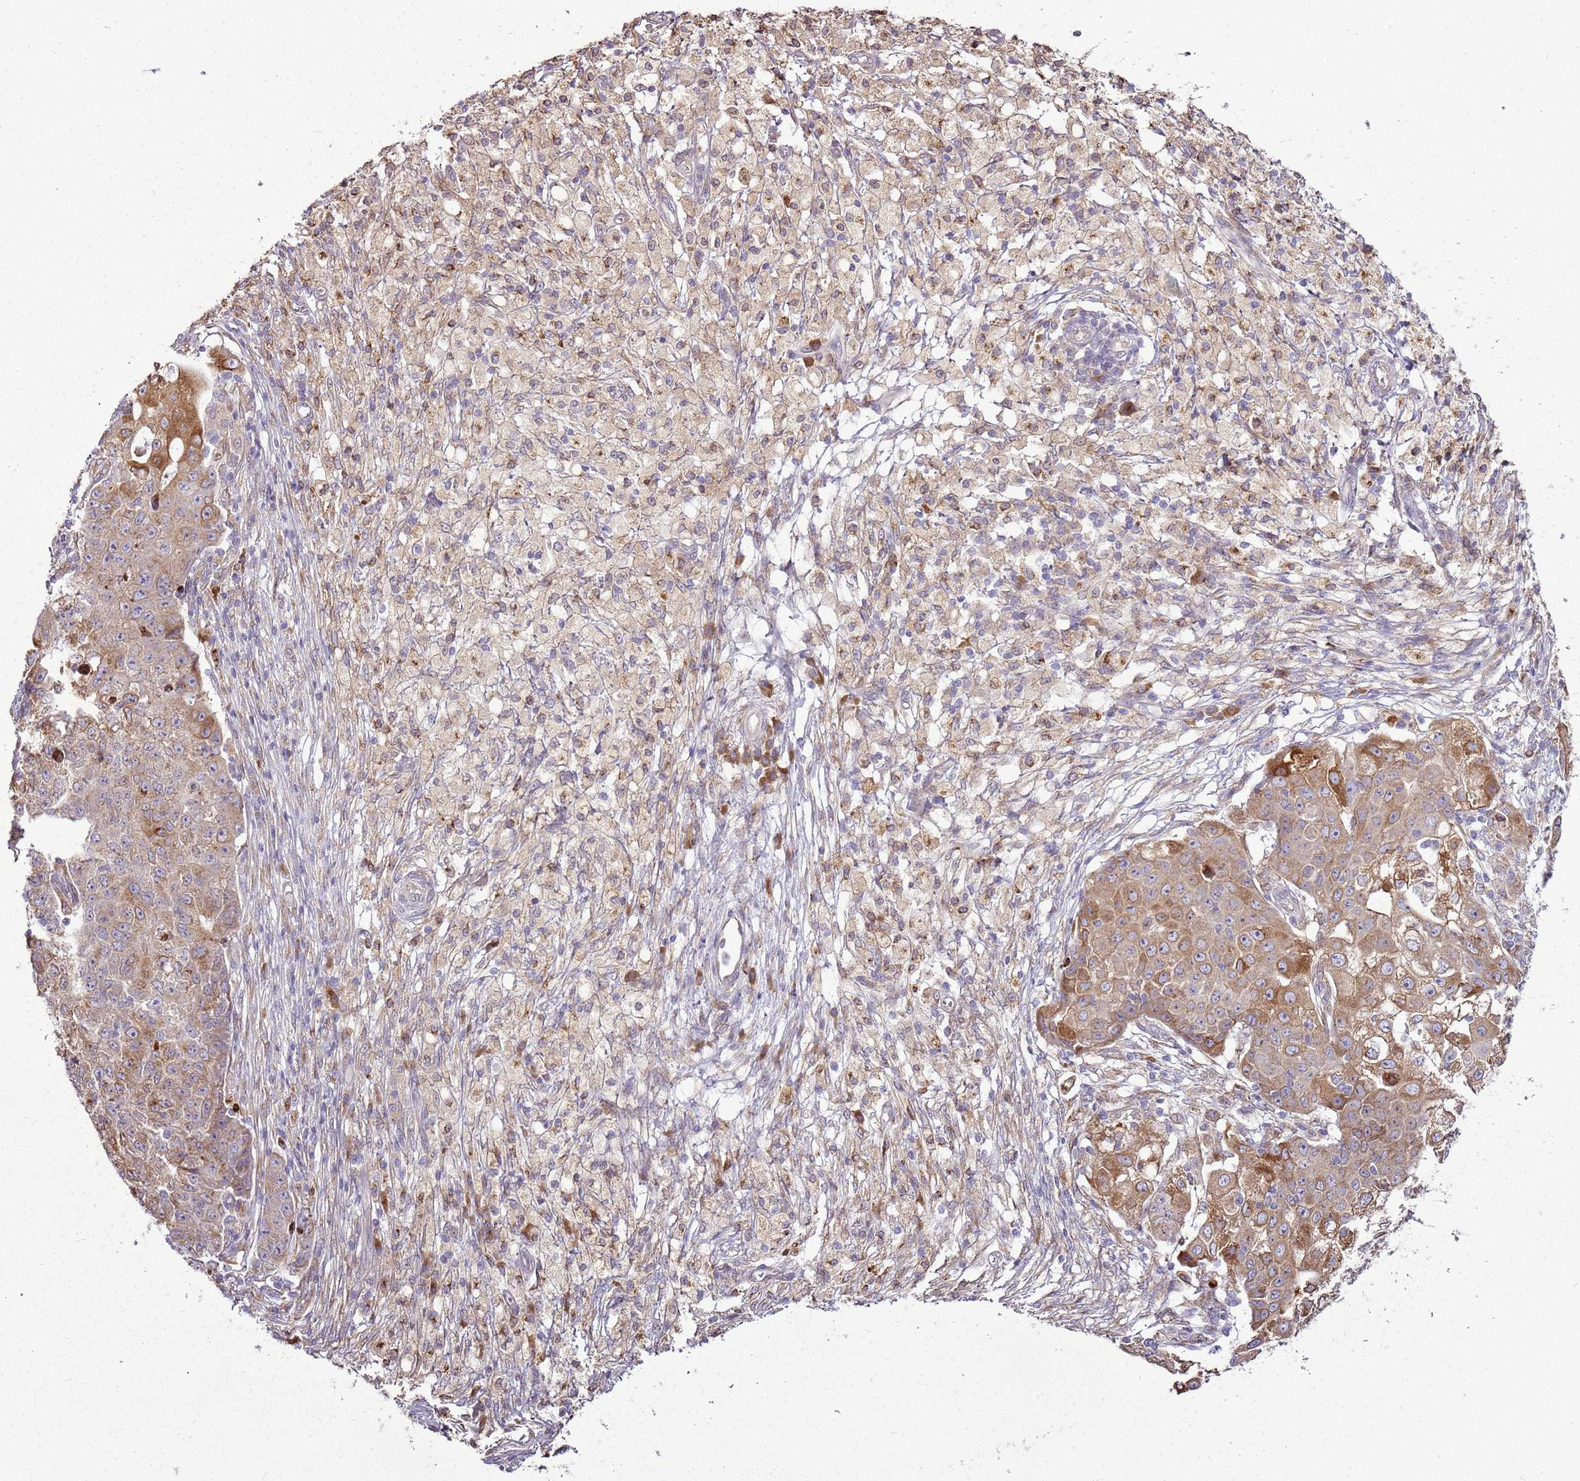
{"staining": {"intensity": "strong", "quantity": ">75%", "location": "cytoplasmic/membranous"}, "tissue": "ovarian cancer", "cell_type": "Tumor cells", "image_type": "cancer", "snomed": [{"axis": "morphology", "description": "Carcinoma, endometroid"}, {"axis": "topography", "description": "Ovary"}], "caption": "This histopathology image shows IHC staining of ovarian cancer (endometroid carcinoma), with high strong cytoplasmic/membranous staining in about >75% of tumor cells.", "gene": "TMED10", "patient": {"sex": "female", "age": 42}}